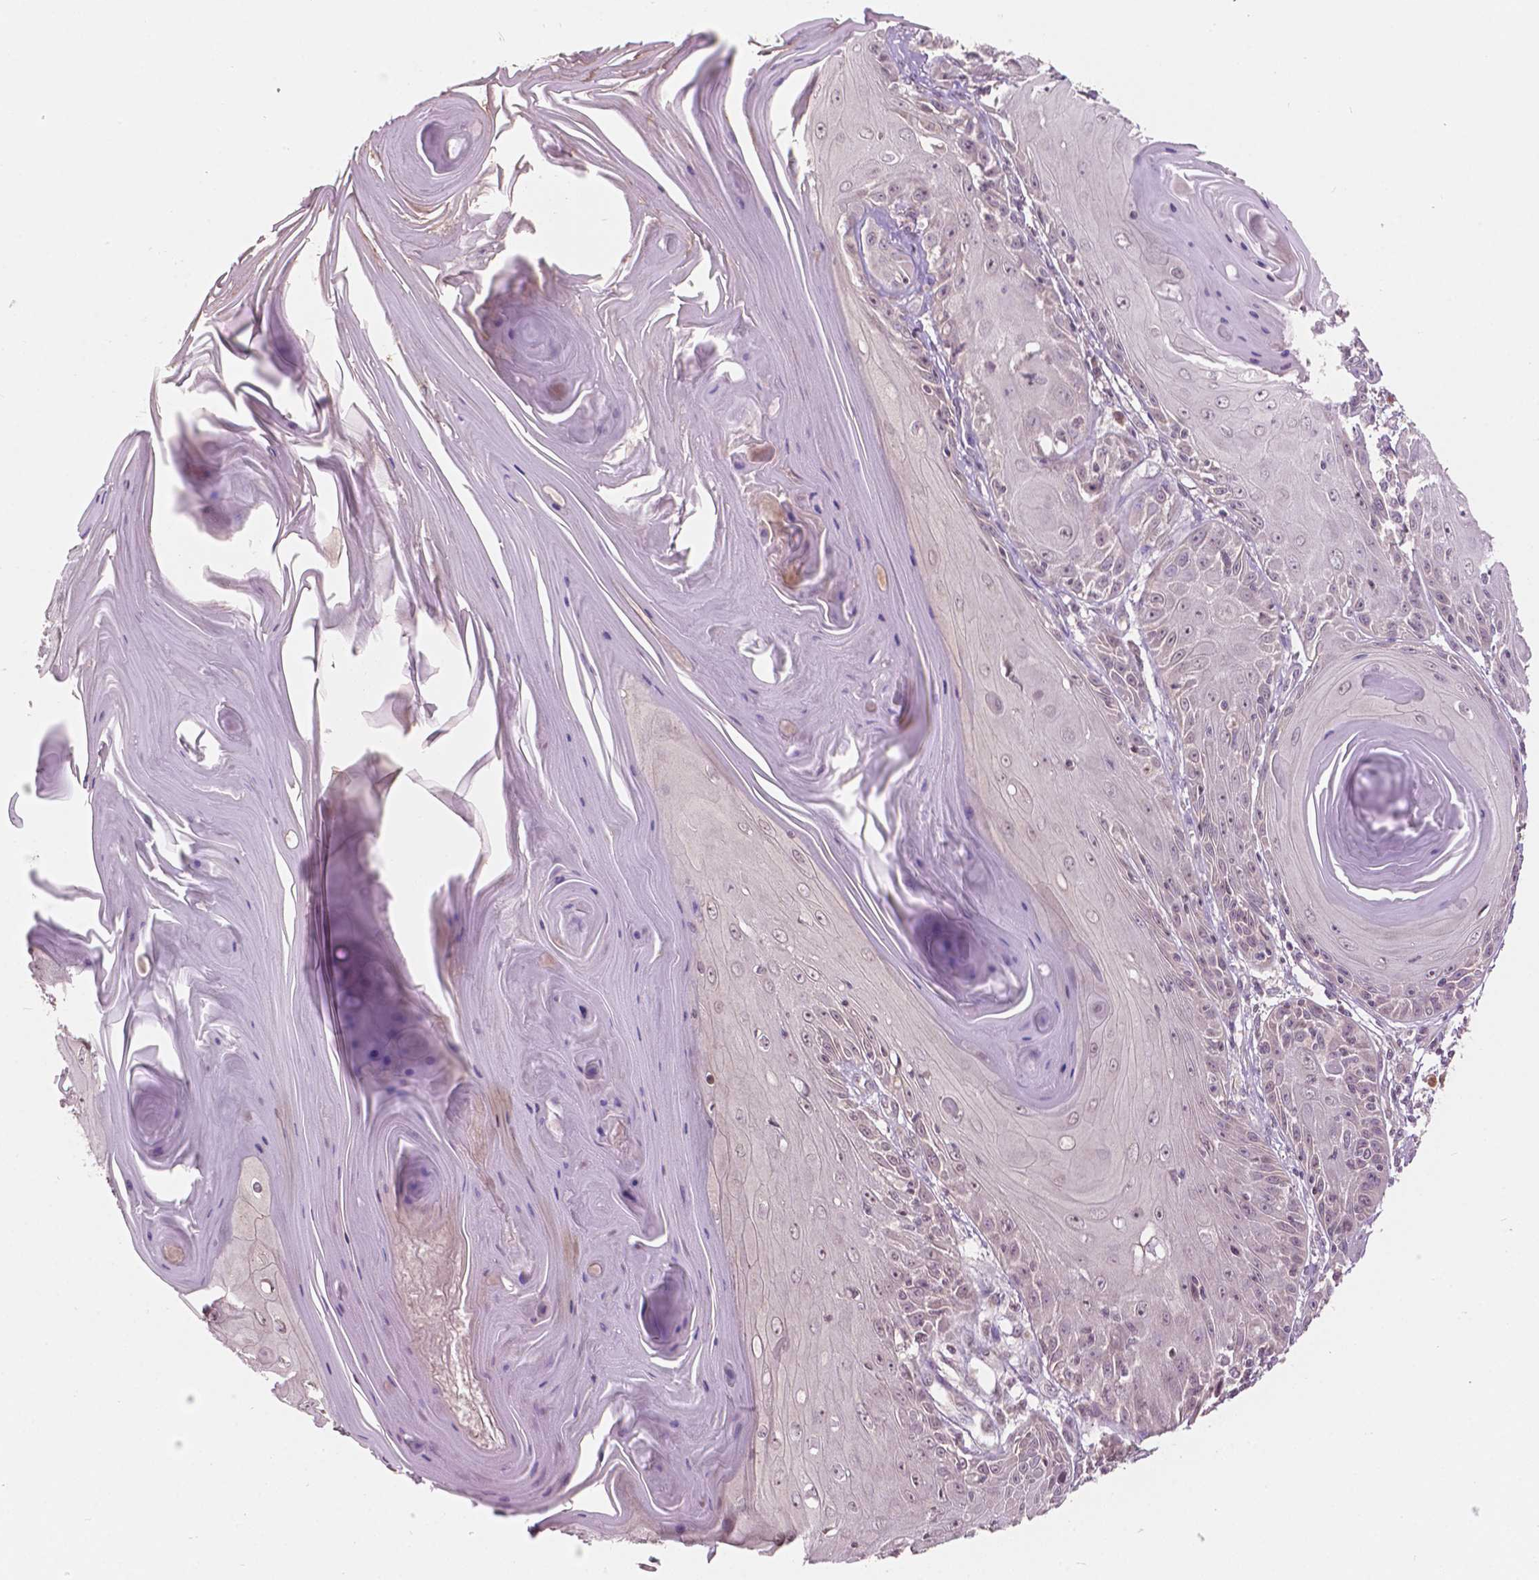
{"staining": {"intensity": "negative", "quantity": "none", "location": "none"}, "tissue": "skin cancer", "cell_type": "Tumor cells", "image_type": "cancer", "snomed": [{"axis": "morphology", "description": "Squamous cell carcinoma, NOS"}, {"axis": "topography", "description": "Skin"}, {"axis": "topography", "description": "Vulva"}], "caption": "The image displays no staining of tumor cells in skin cancer.", "gene": "NOS1AP", "patient": {"sex": "female", "age": 85}}